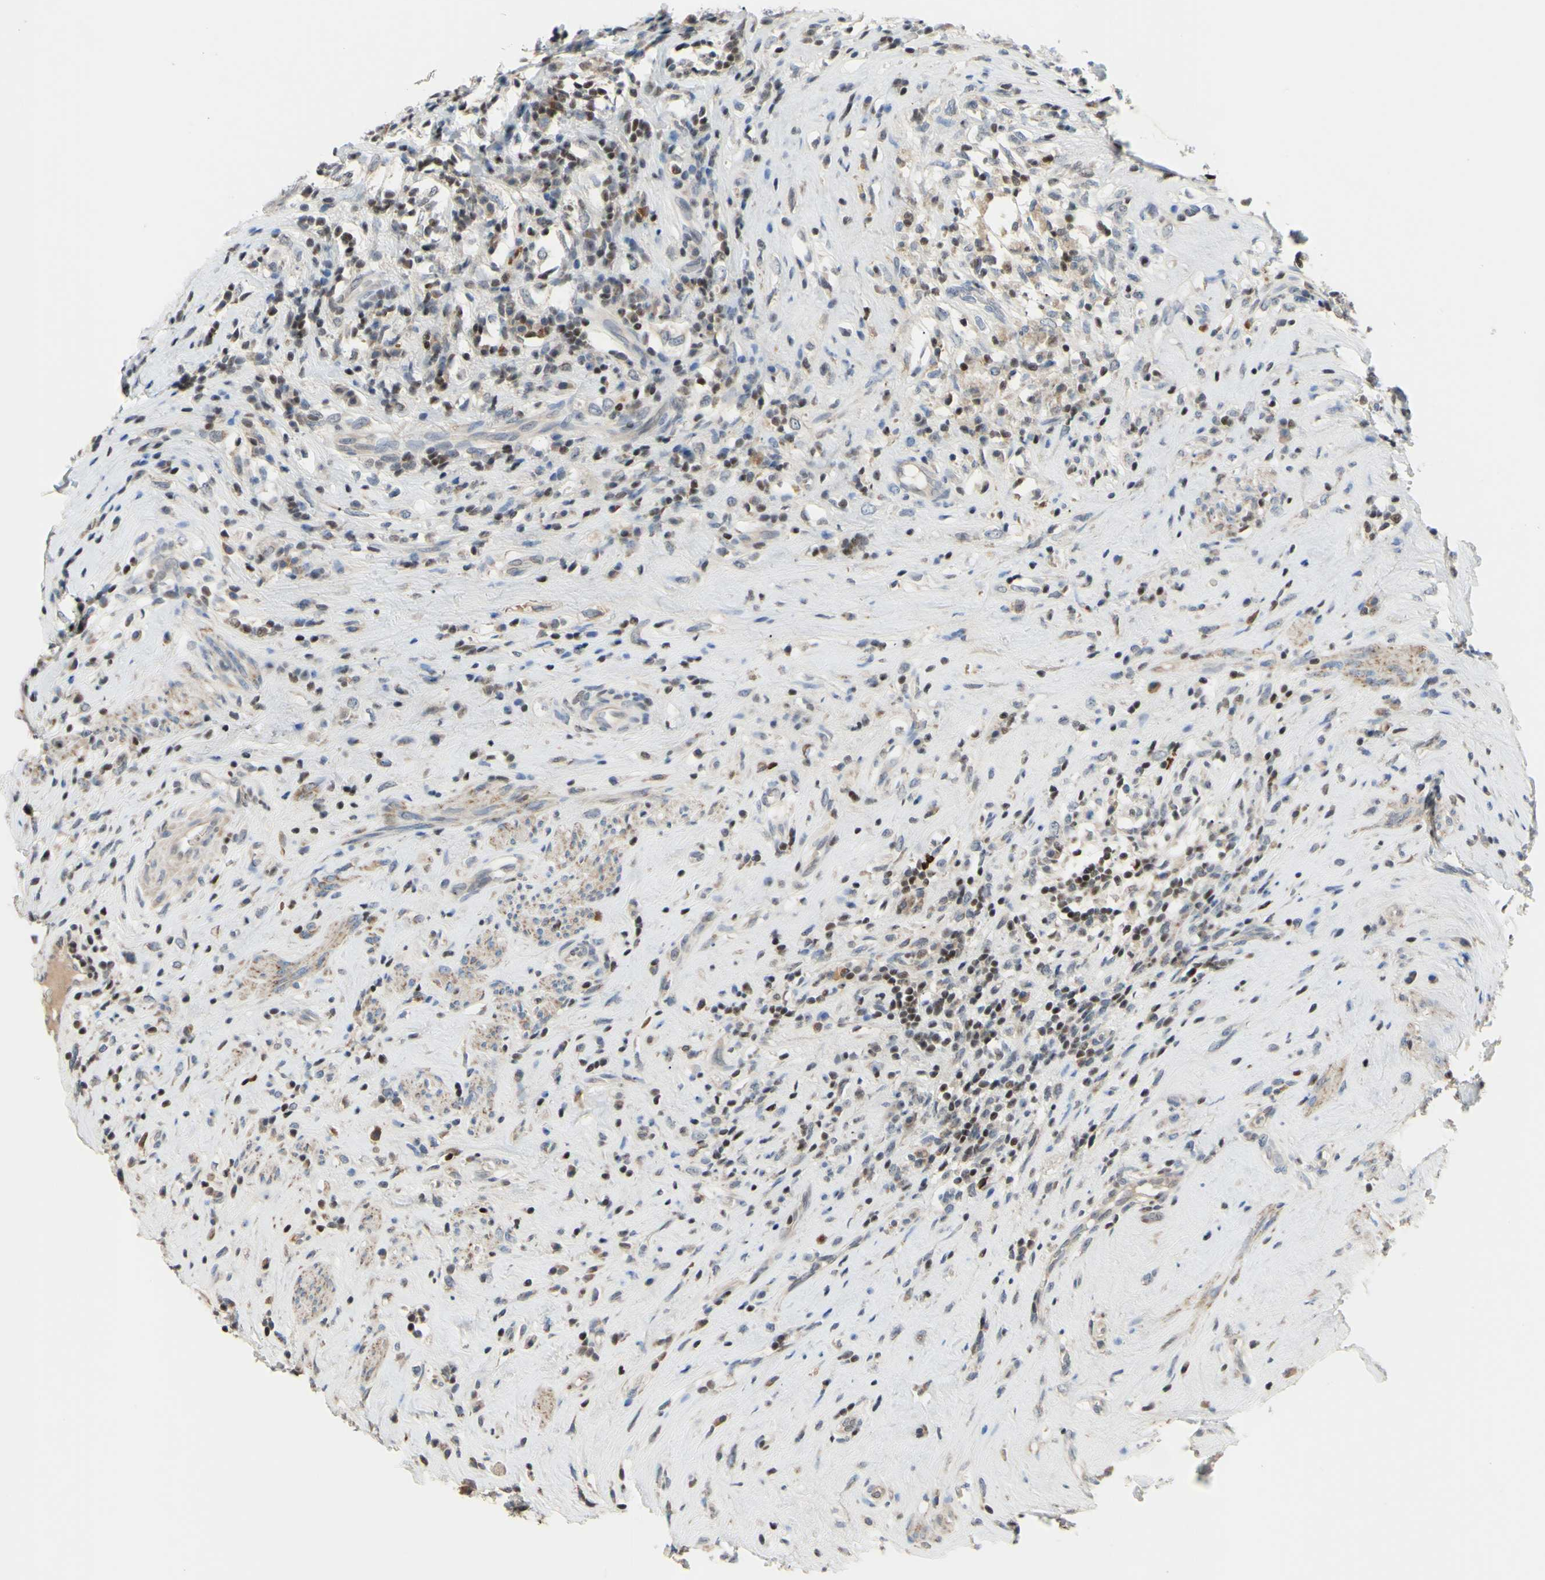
{"staining": {"intensity": "weak", "quantity": ">75%", "location": "cytoplasmic/membranous"}, "tissue": "testis cancer", "cell_type": "Tumor cells", "image_type": "cancer", "snomed": [{"axis": "morphology", "description": "Necrosis, NOS"}, {"axis": "morphology", "description": "Carcinoma, Embryonal, NOS"}, {"axis": "topography", "description": "Testis"}], "caption": "Weak cytoplasmic/membranous staining is appreciated in about >75% of tumor cells in testis embryonal carcinoma. The staining was performed using DAB (3,3'-diaminobenzidine), with brown indicating positive protein expression. Nuclei are stained blue with hematoxylin.", "gene": "SP4", "patient": {"sex": "male", "age": 19}}